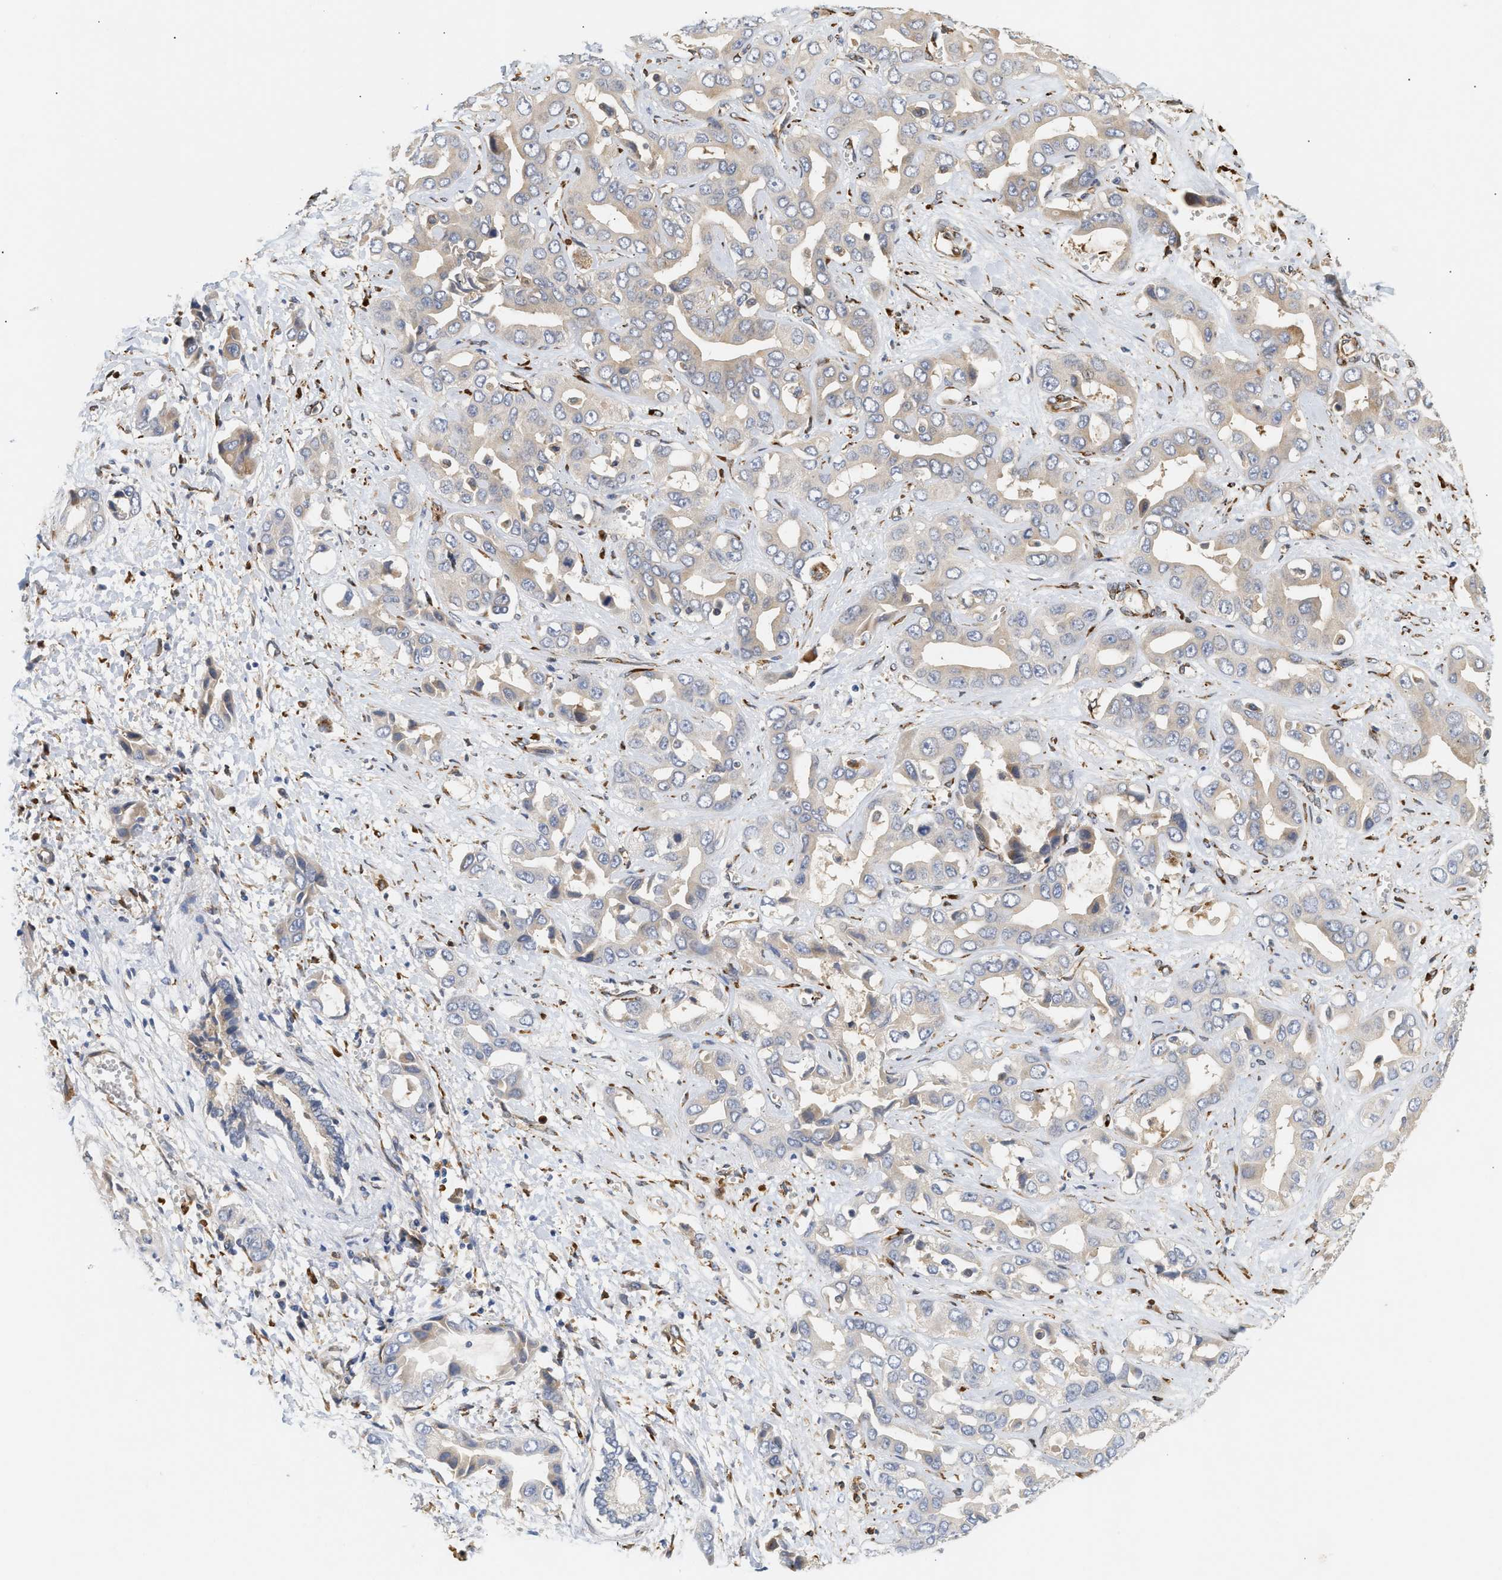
{"staining": {"intensity": "weak", "quantity": "25%-75%", "location": "cytoplasmic/membranous"}, "tissue": "liver cancer", "cell_type": "Tumor cells", "image_type": "cancer", "snomed": [{"axis": "morphology", "description": "Cholangiocarcinoma"}, {"axis": "topography", "description": "Liver"}], "caption": "Immunohistochemistry (IHC) staining of liver cancer, which displays low levels of weak cytoplasmic/membranous positivity in about 25%-75% of tumor cells indicating weak cytoplasmic/membranous protein expression. The staining was performed using DAB (3,3'-diaminobenzidine) (brown) for protein detection and nuclei were counterstained in hematoxylin (blue).", "gene": "PLCD1", "patient": {"sex": "female", "age": 52}}